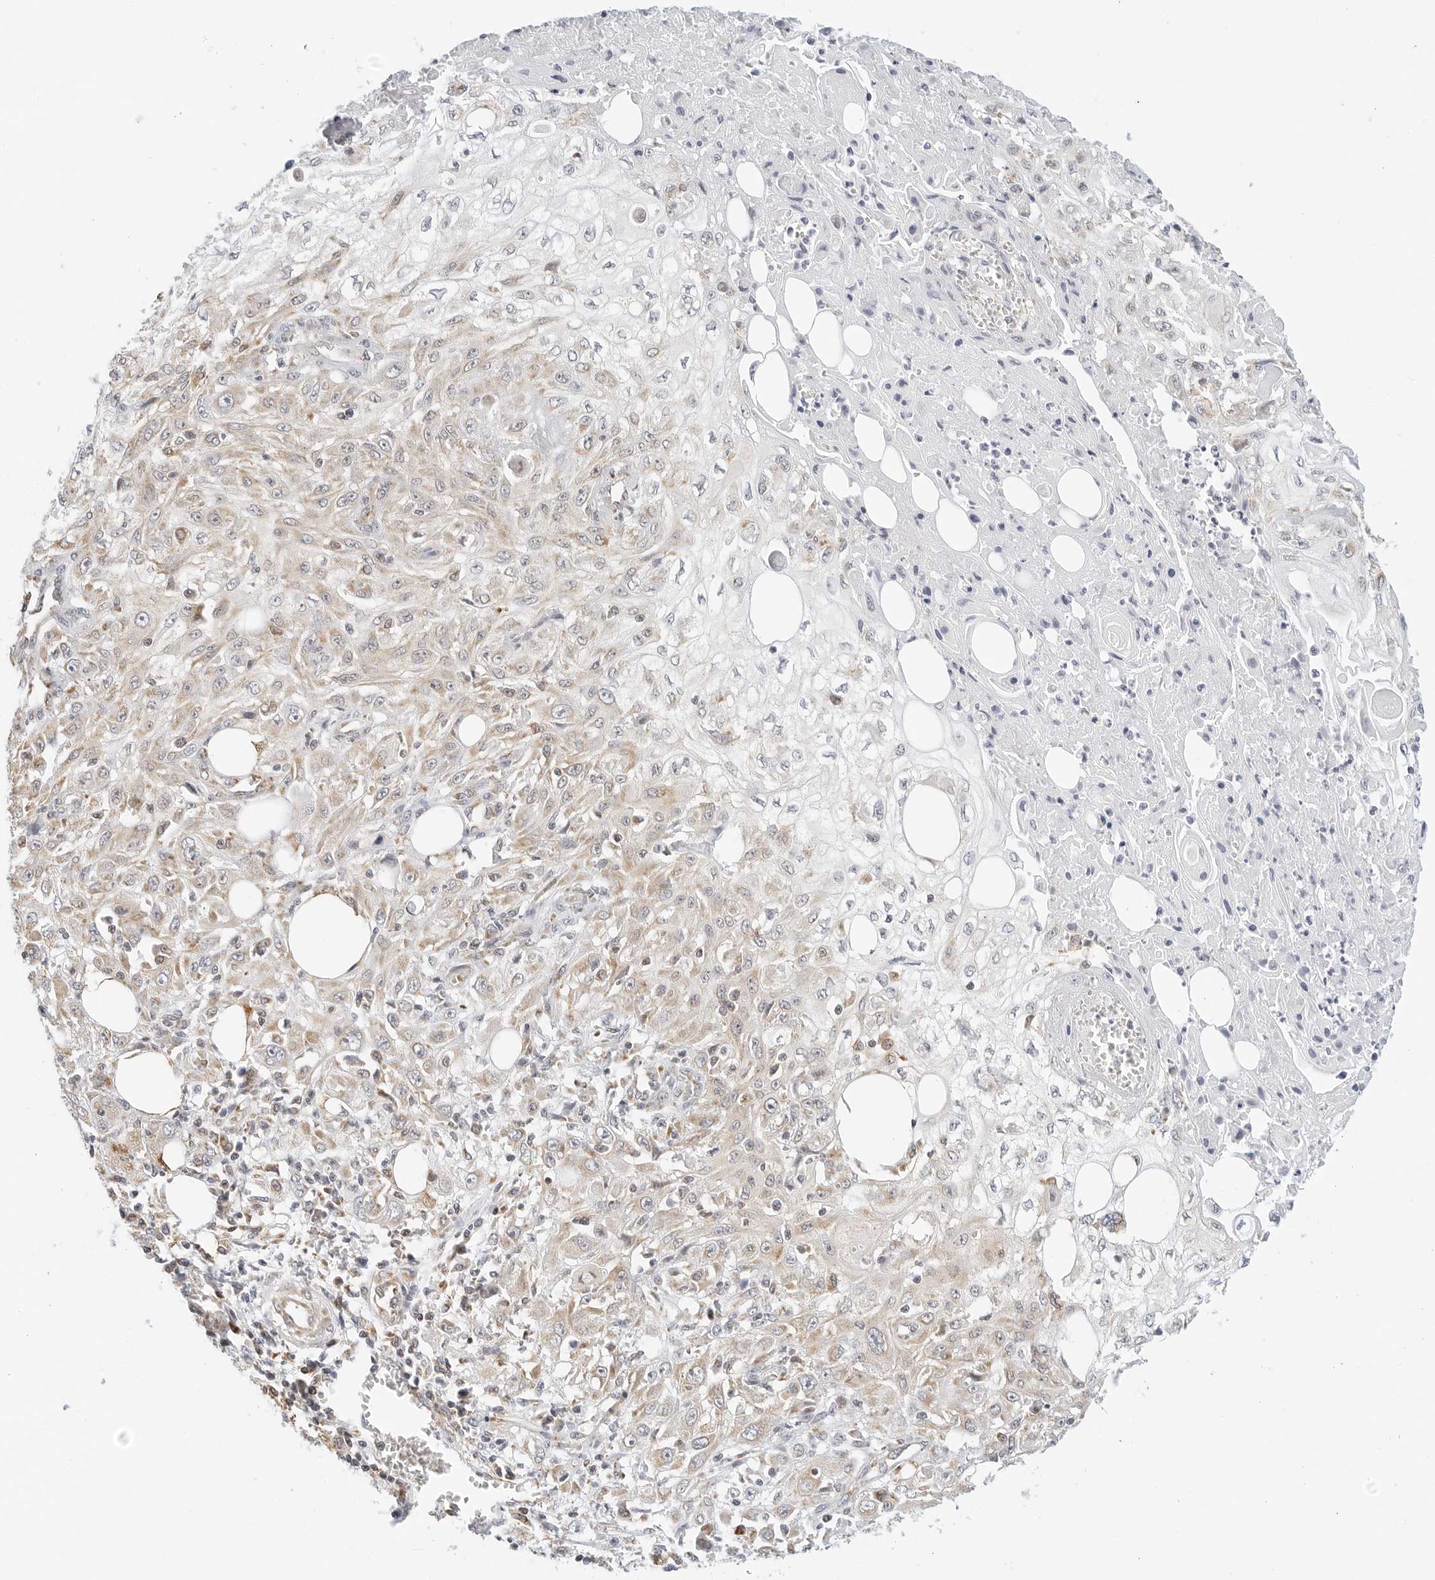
{"staining": {"intensity": "weak", "quantity": "25%-75%", "location": "cytoplasmic/membranous"}, "tissue": "skin cancer", "cell_type": "Tumor cells", "image_type": "cancer", "snomed": [{"axis": "morphology", "description": "Squamous cell carcinoma, NOS"}, {"axis": "morphology", "description": "Squamous cell carcinoma, metastatic, NOS"}, {"axis": "topography", "description": "Skin"}, {"axis": "topography", "description": "Lymph node"}], "caption": "Protein expression analysis of human squamous cell carcinoma (skin) reveals weak cytoplasmic/membranous positivity in approximately 25%-75% of tumor cells. (Brightfield microscopy of DAB IHC at high magnification).", "gene": "ATL1", "patient": {"sex": "male", "age": 75}}